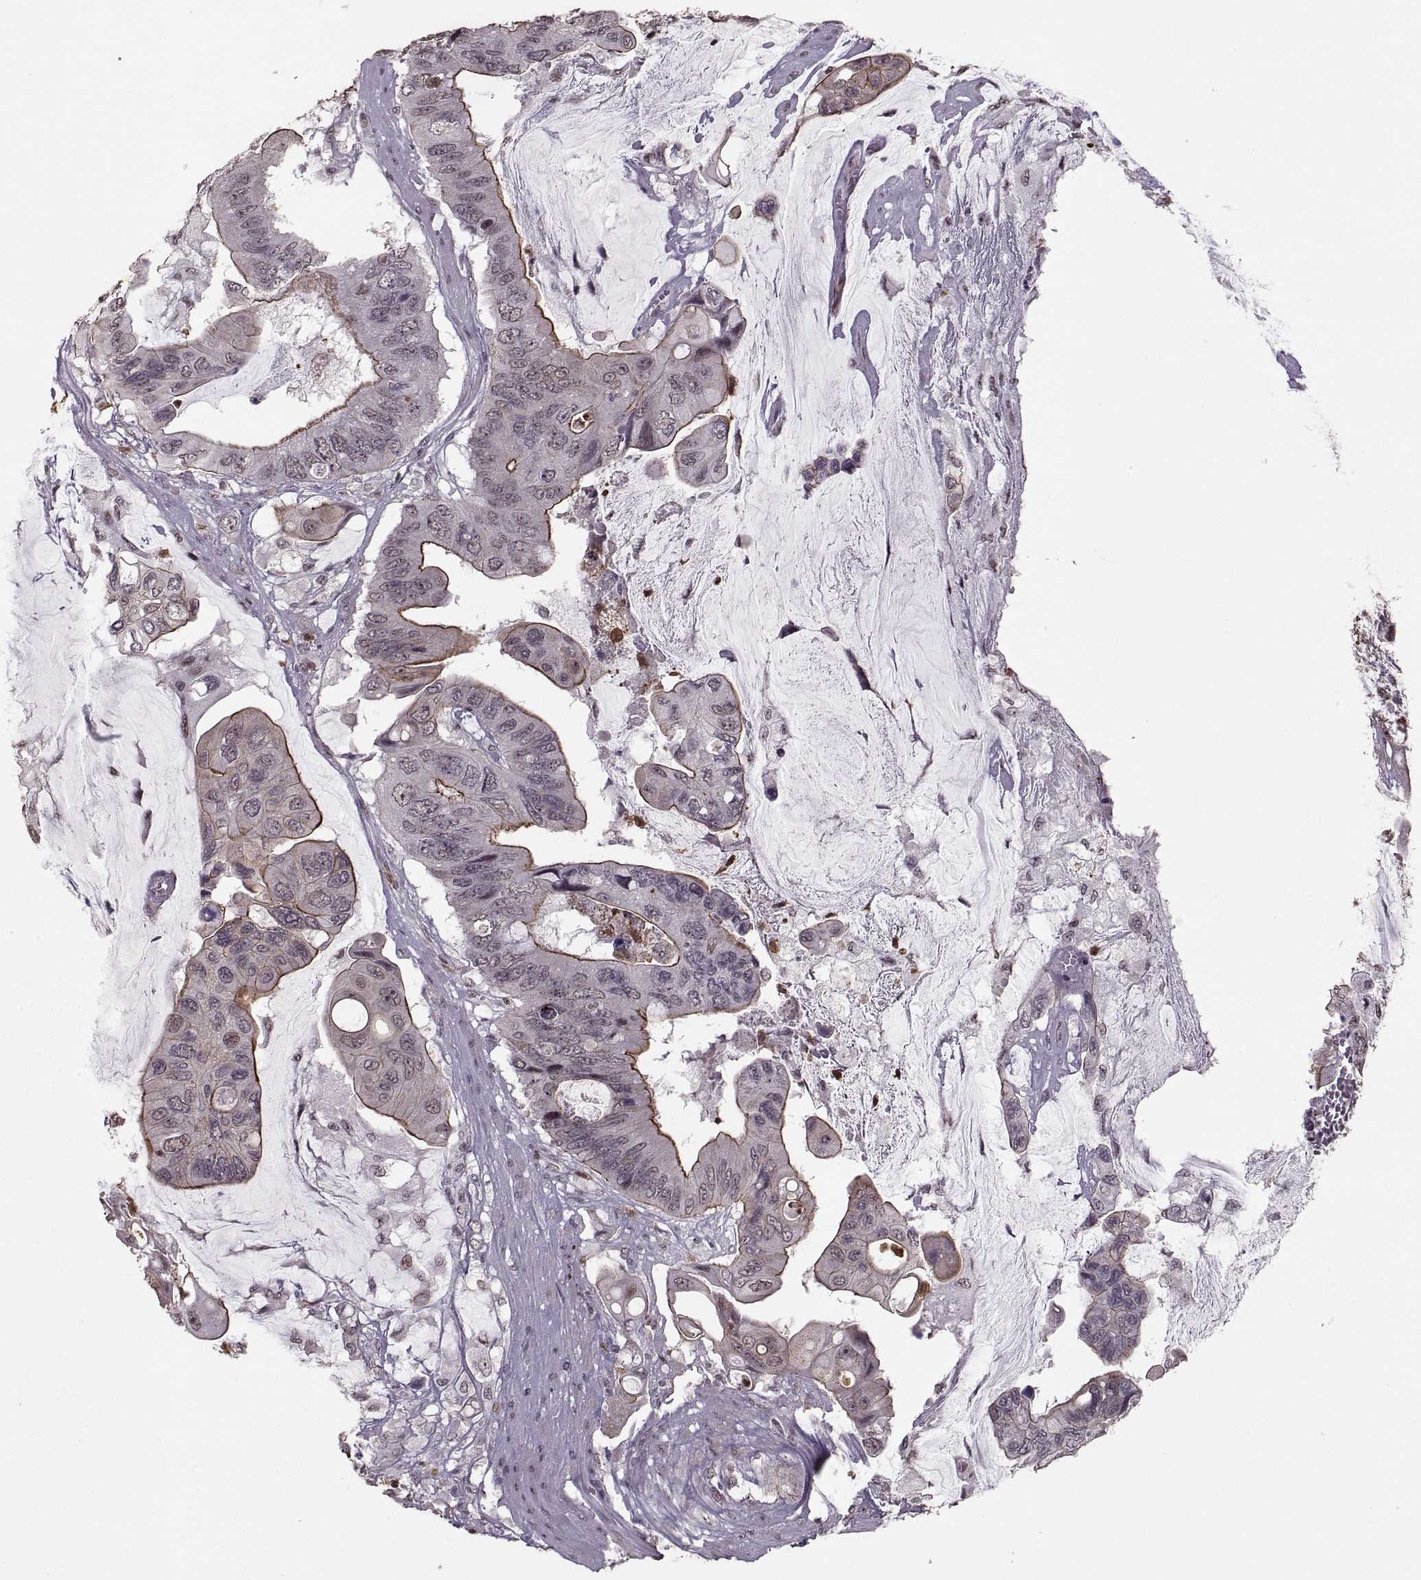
{"staining": {"intensity": "moderate", "quantity": "<25%", "location": "cytoplasmic/membranous"}, "tissue": "colorectal cancer", "cell_type": "Tumor cells", "image_type": "cancer", "snomed": [{"axis": "morphology", "description": "Adenocarcinoma, NOS"}, {"axis": "topography", "description": "Rectum"}], "caption": "Brown immunohistochemical staining in colorectal adenocarcinoma demonstrates moderate cytoplasmic/membranous positivity in approximately <25% of tumor cells.", "gene": "PALS1", "patient": {"sex": "male", "age": 63}}